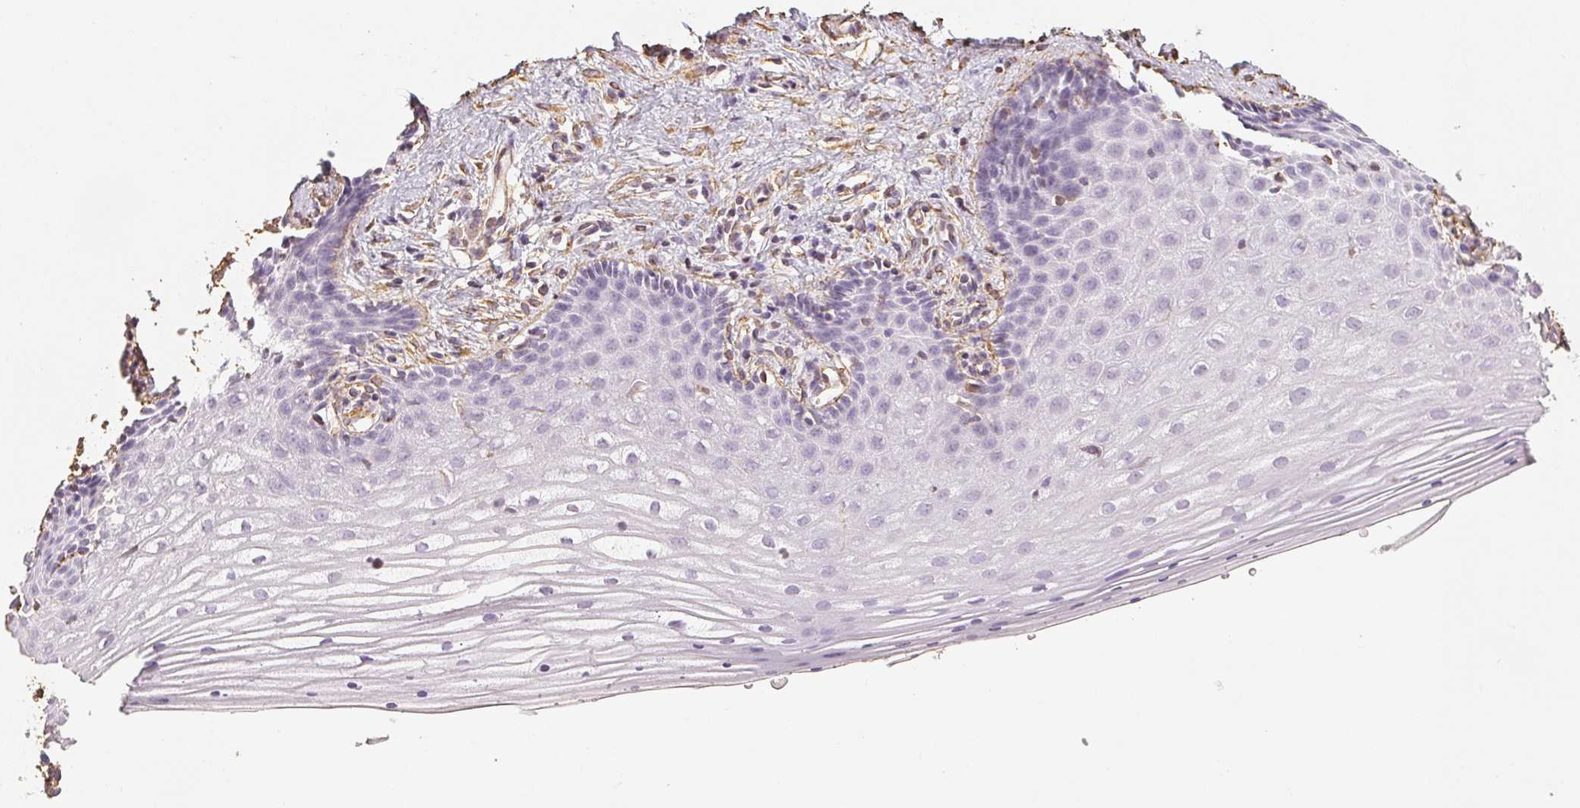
{"staining": {"intensity": "negative", "quantity": "none", "location": "none"}, "tissue": "vagina", "cell_type": "Squamous epithelial cells", "image_type": "normal", "snomed": [{"axis": "morphology", "description": "Normal tissue, NOS"}, {"axis": "topography", "description": "Vagina"}], "caption": "Normal vagina was stained to show a protein in brown. There is no significant staining in squamous epithelial cells. Brightfield microscopy of immunohistochemistry (IHC) stained with DAB (3,3'-diaminobenzidine) (brown) and hematoxylin (blue), captured at high magnification.", "gene": "COL7A1", "patient": {"sex": "female", "age": 42}}